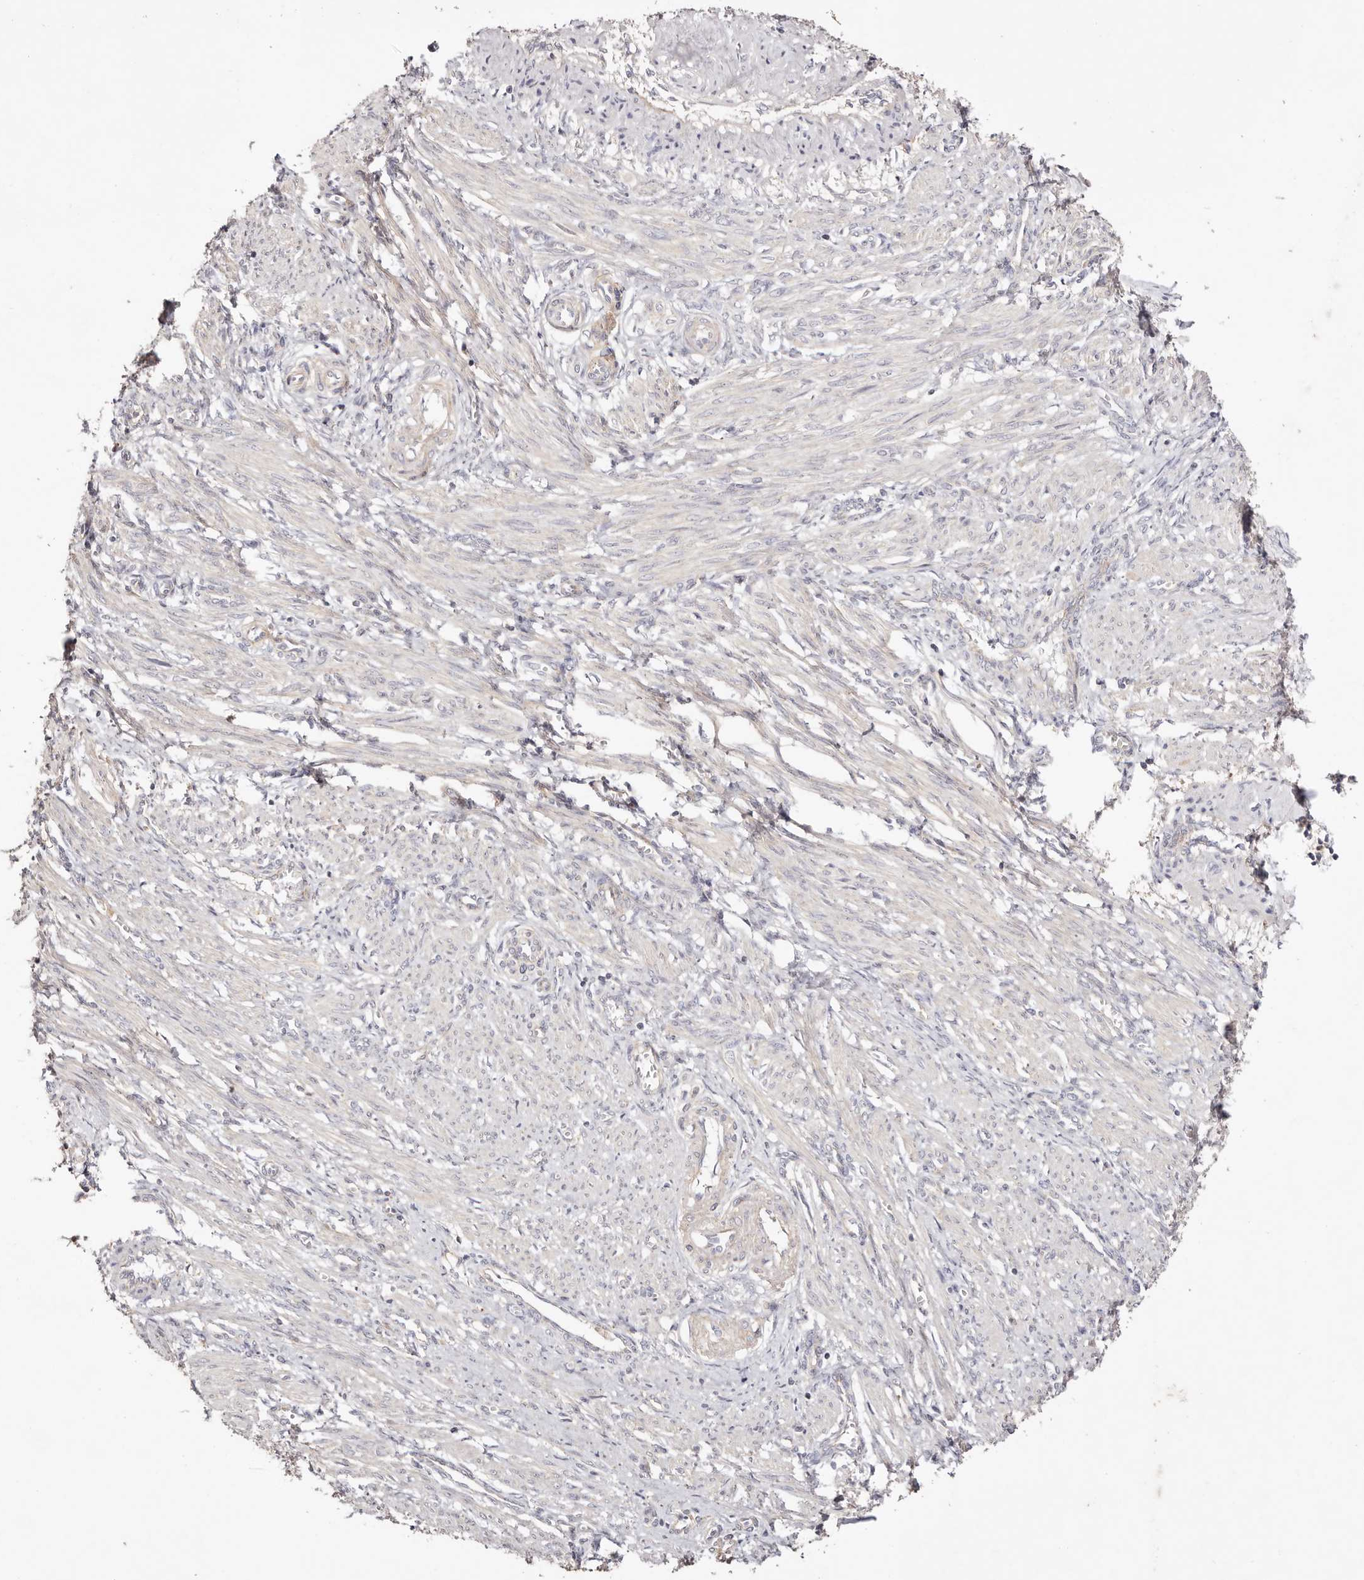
{"staining": {"intensity": "negative", "quantity": "none", "location": "none"}, "tissue": "smooth muscle", "cell_type": "Smooth muscle cells", "image_type": "normal", "snomed": [{"axis": "morphology", "description": "Normal tissue, NOS"}, {"axis": "topography", "description": "Endometrium"}], "caption": "An immunohistochemistry micrograph of unremarkable smooth muscle is shown. There is no staining in smooth muscle cells of smooth muscle. Nuclei are stained in blue.", "gene": "SLC35B2", "patient": {"sex": "female", "age": 33}}